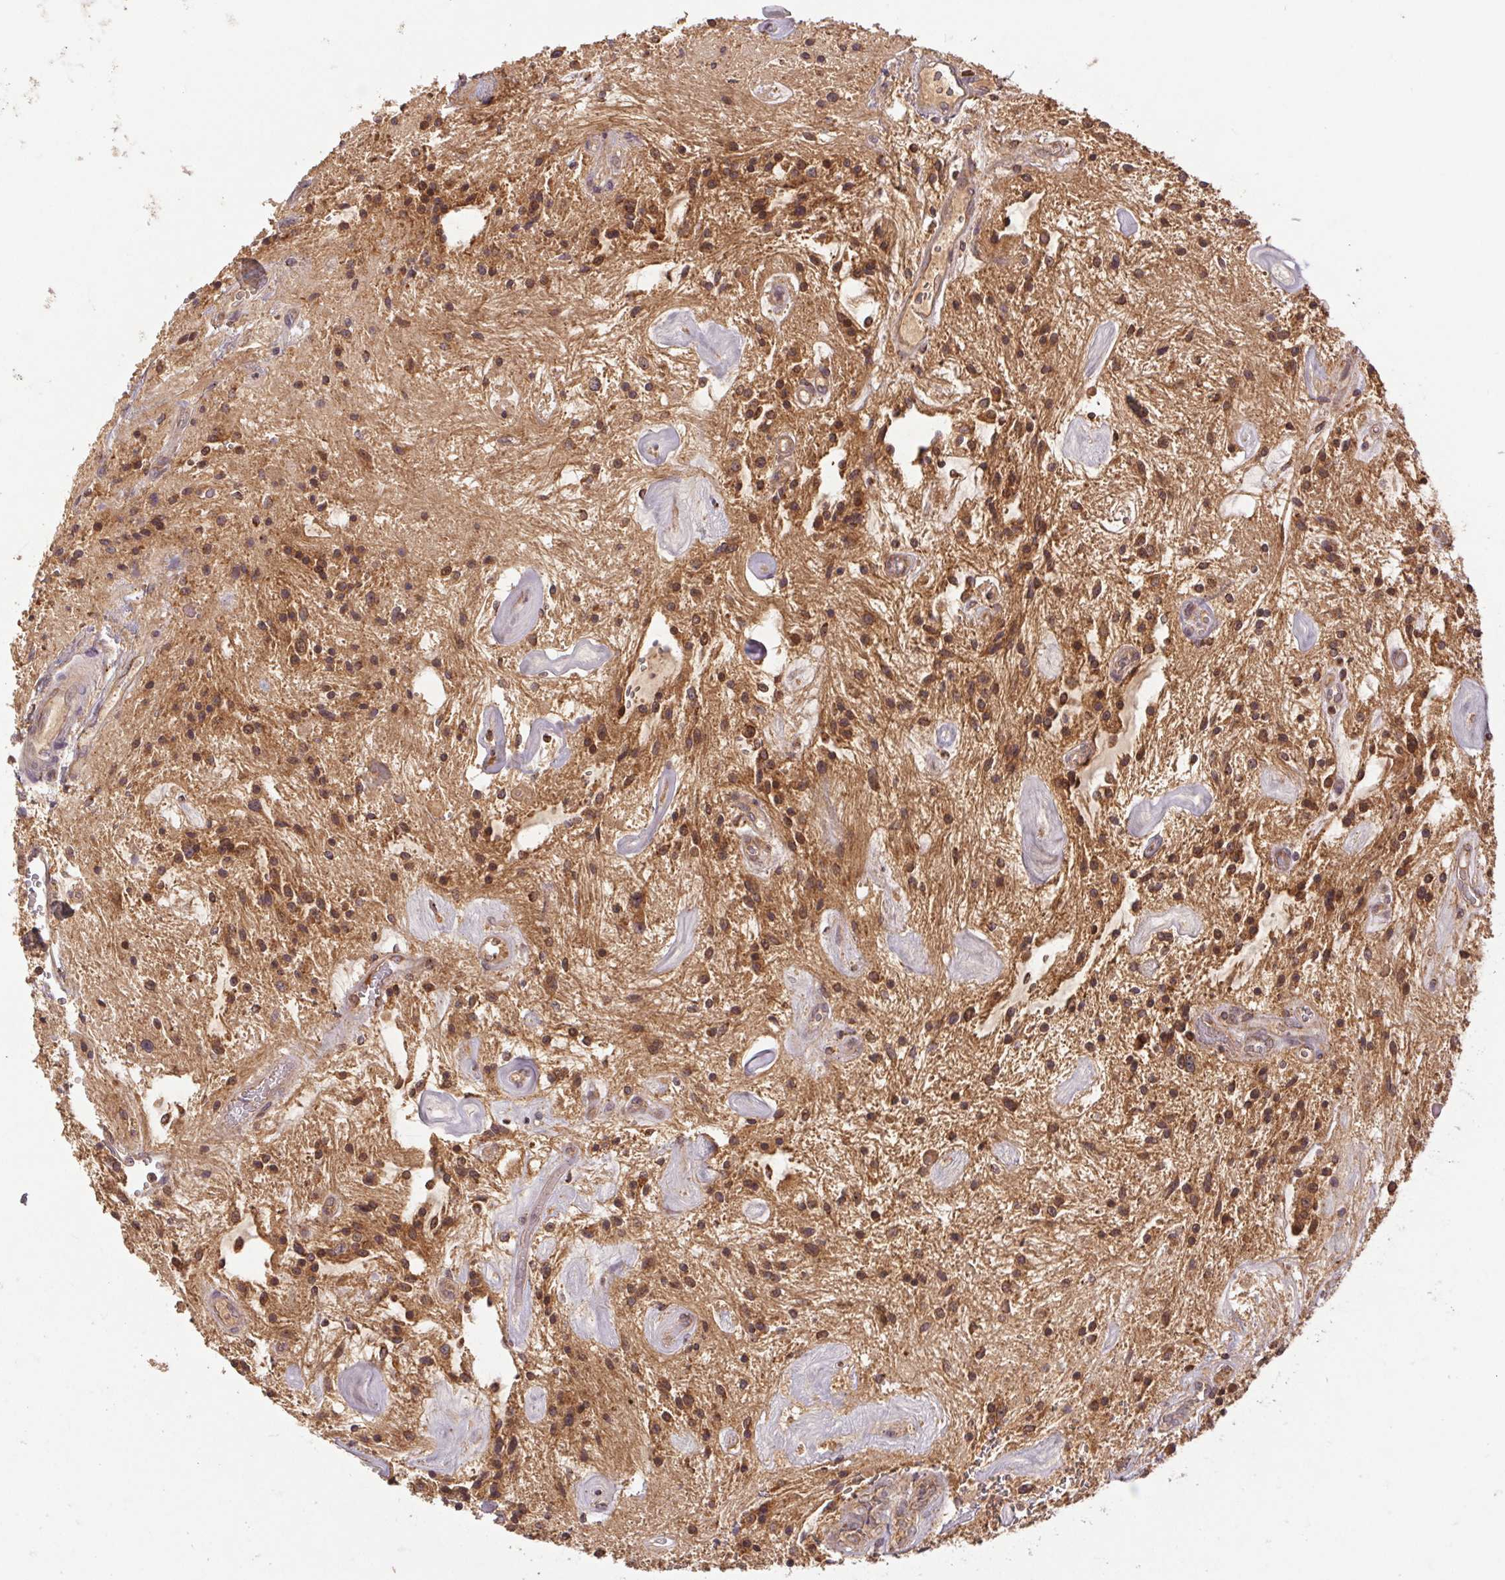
{"staining": {"intensity": "moderate", "quantity": ">75%", "location": "cytoplasmic/membranous"}, "tissue": "glioma", "cell_type": "Tumor cells", "image_type": "cancer", "snomed": [{"axis": "morphology", "description": "Glioma, malignant, Low grade"}, {"axis": "topography", "description": "Cerebellum"}], "caption": "An immunohistochemistry photomicrograph of tumor tissue is shown. Protein staining in brown labels moderate cytoplasmic/membranous positivity in low-grade glioma (malignant) within tumor cells.", "gene": "MTHFD1", "patient": {"sex": "female", "age": 14}}